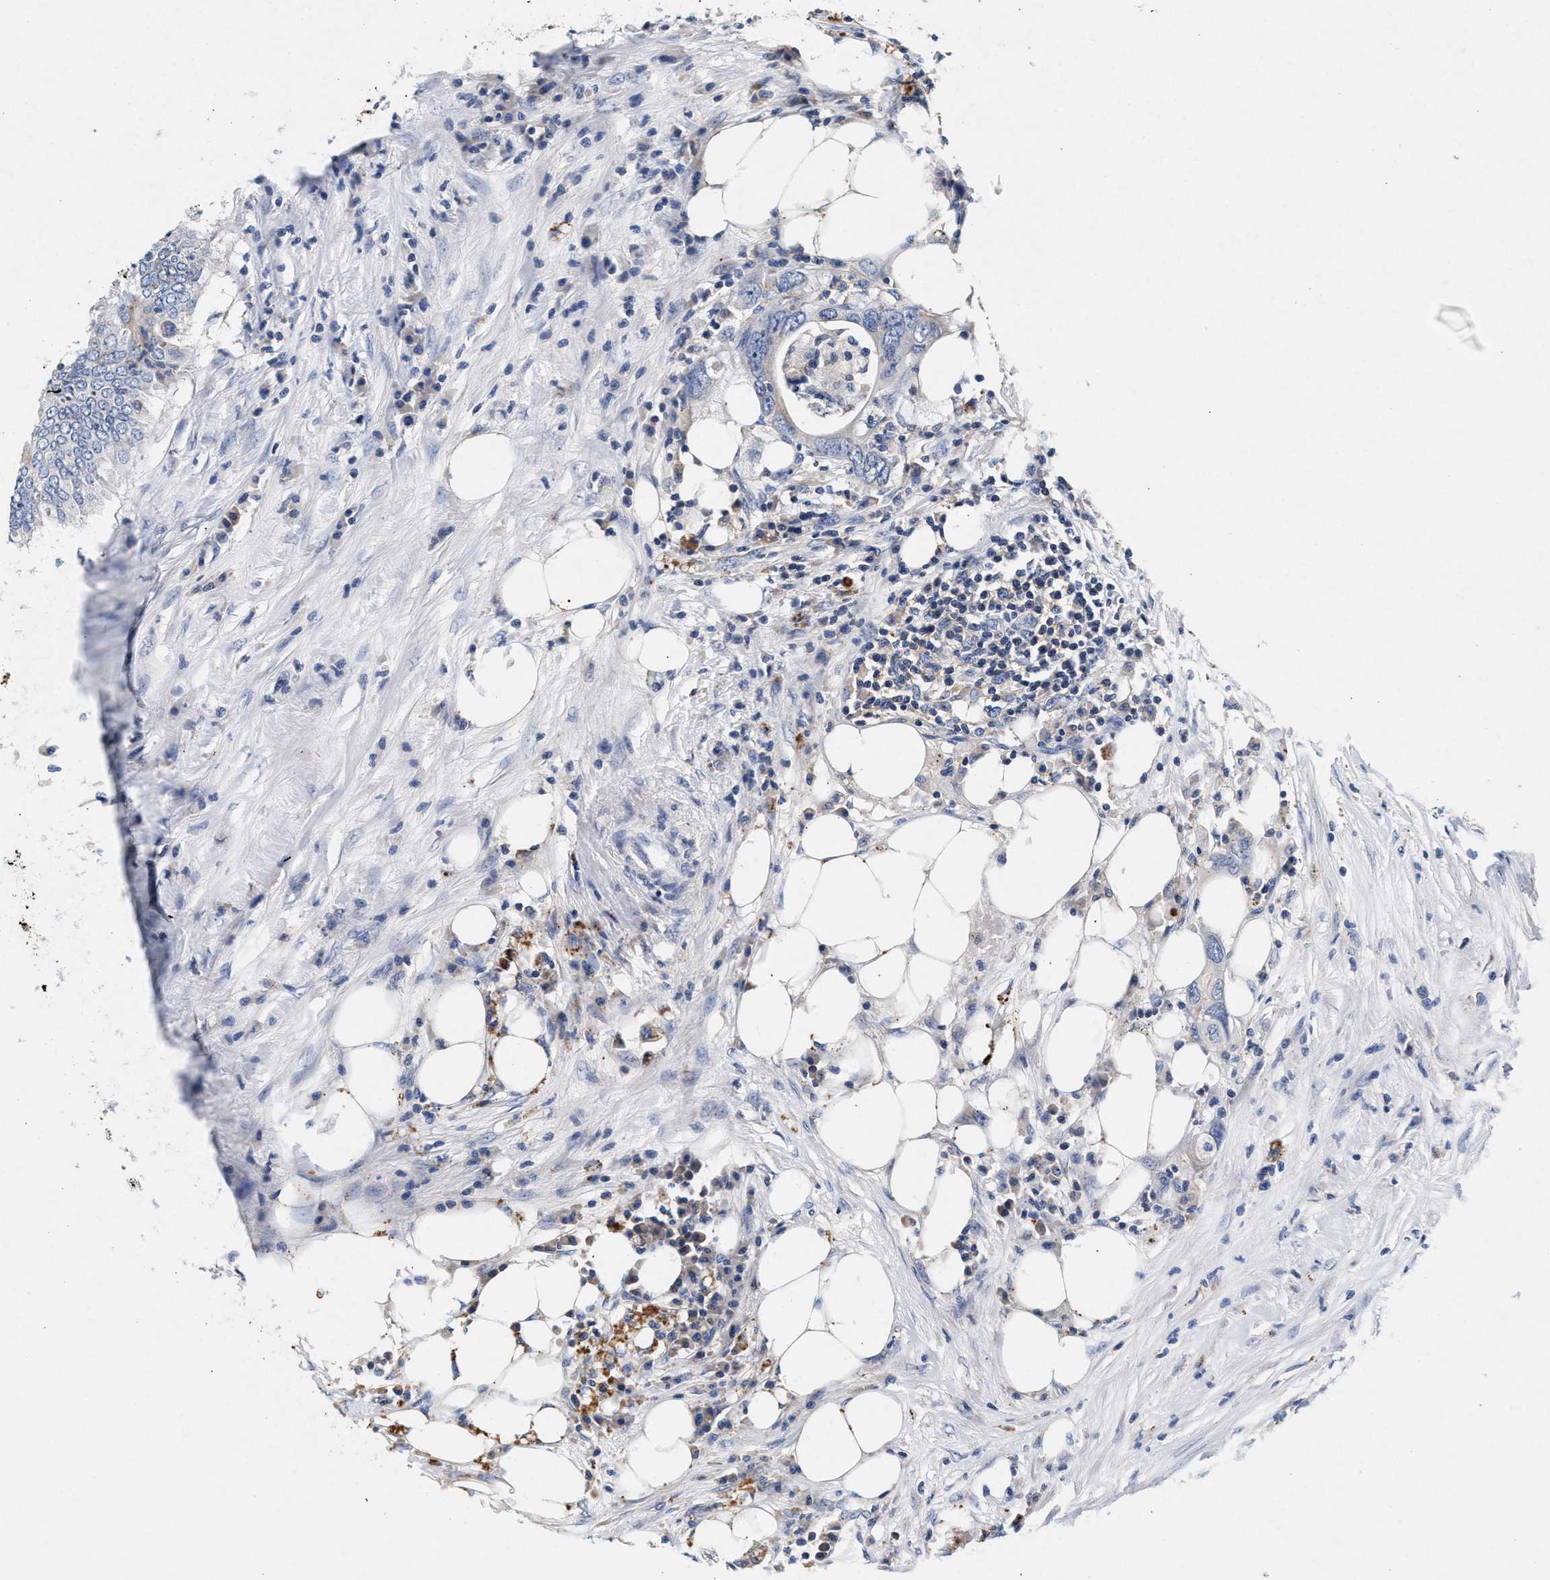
{"staining": {"intensity": "negative", "quantity": "none", "location": "none"}, "tissue": "colorectal cancer", "cell_type": "Tumor cells", "image_type": "cancer", "snomed": [{"axis": "morphology", "description": "Adenocarcinoma, NOS"}, {"axis": "topography", "description": "Colon"}], "caption": "DAB immunohistochemical staining of human colorectal cancer shows no significant expression in tumor cells. The staining was performed using DAB to visualize the protein expression in brown, while the nuclei were stained in blue with hematoxylin (Magnification: 20x).", "gene": "GNAI3", "patient": {"sex": "male", "age": 71}}